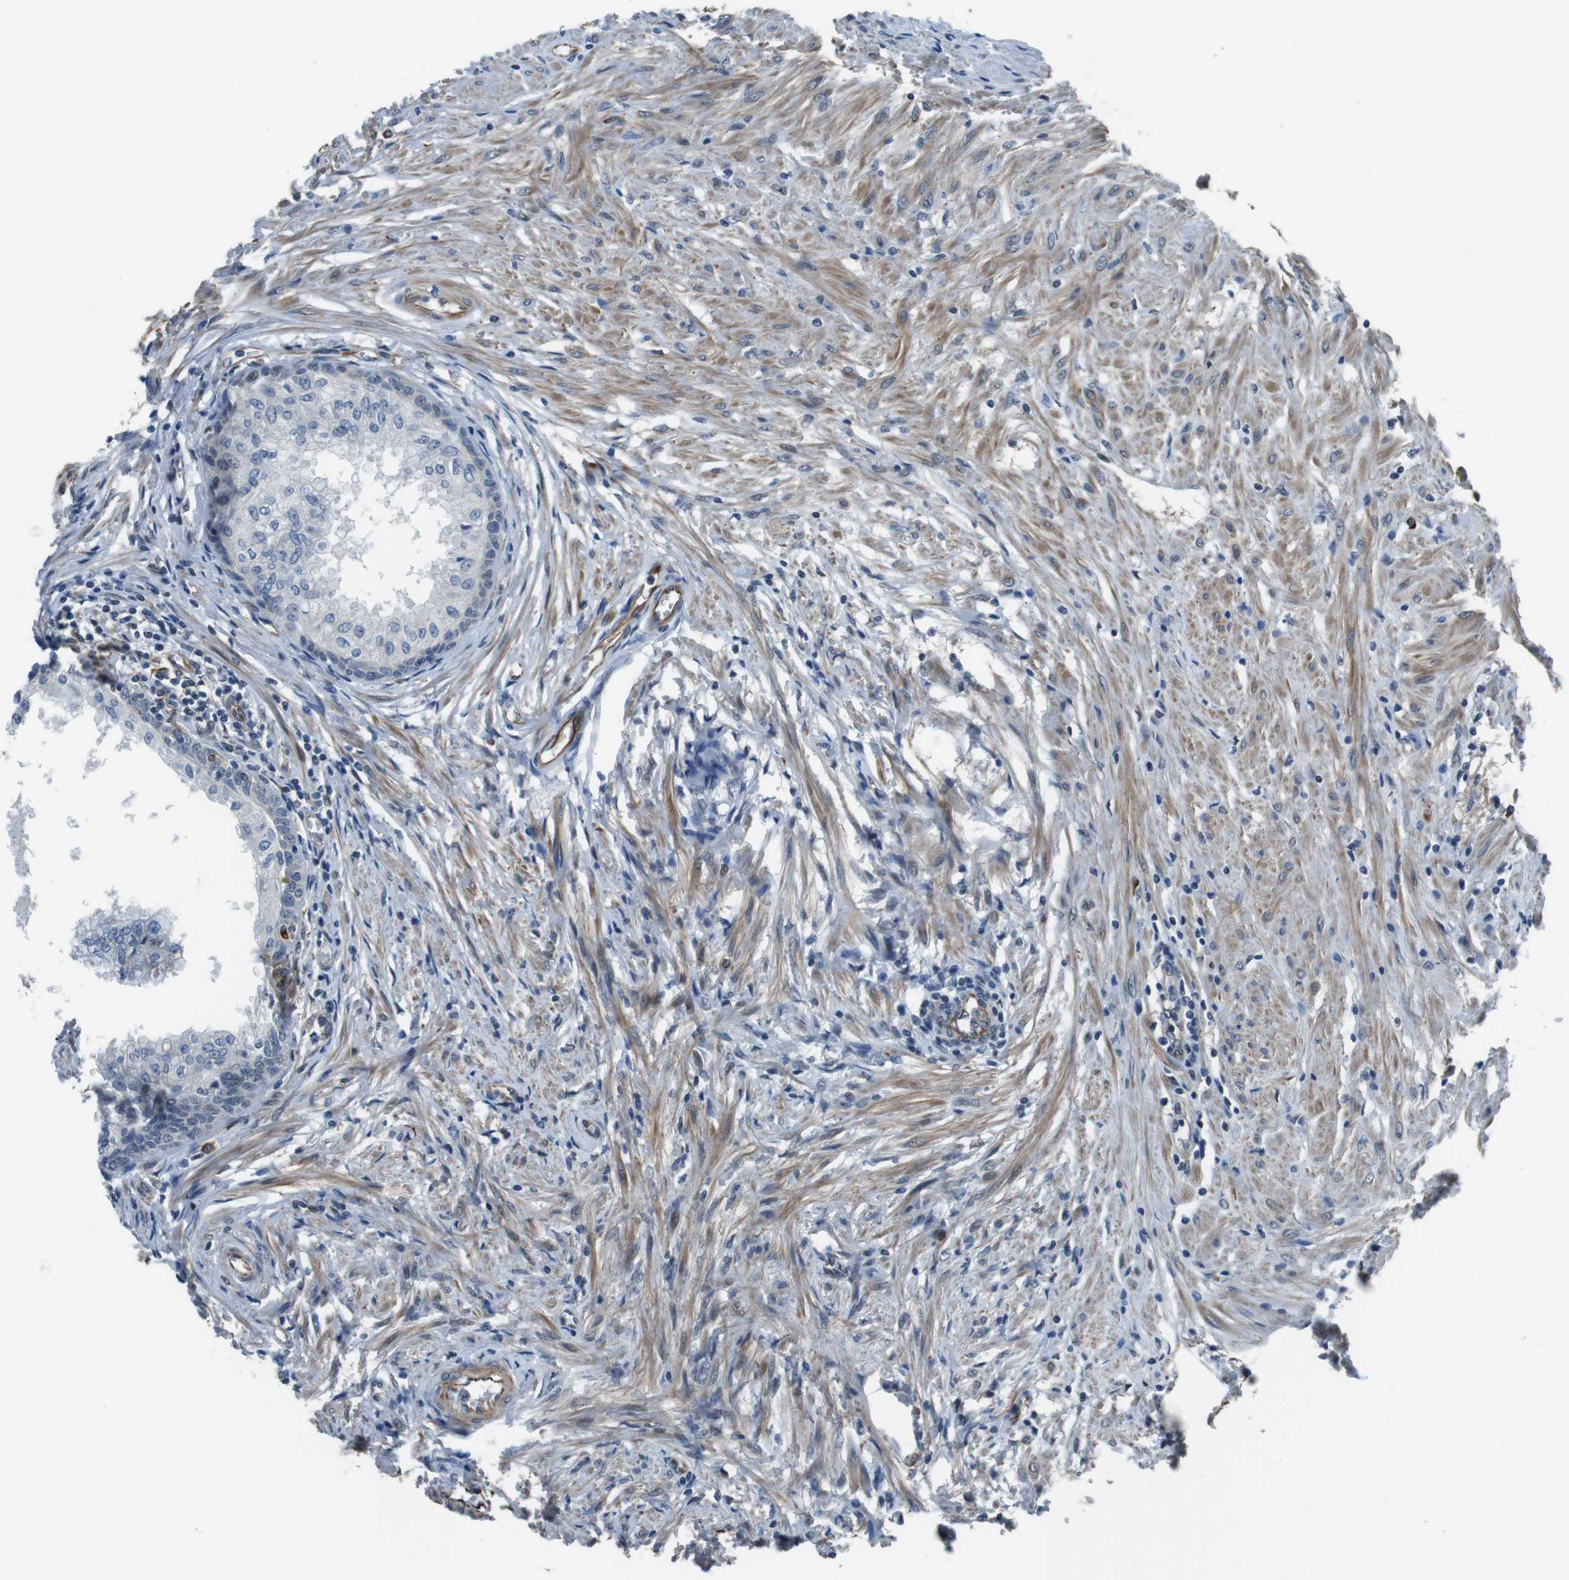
{"staining": {"intensity": "negative", "quantity": "none", "location": "none"}, "tissue": "prostate", "cell_type": "Glandular cells", "image_type": "normal", "snomed": [{"axis": "morphology", "description": "Normal tissue, NOS"}, {"axis": "topography", "description": "Prostate"}, {"axis": "topography", "description": "Seminal veicle"}], "caption": "DAB (3,3'-diaminobenzidine) immunohistochemical staining of normal prostate exhibits no significant staining in glandular cells.", "gene": "LRRC49", "patient": {"sex": "male", "age": 60}}